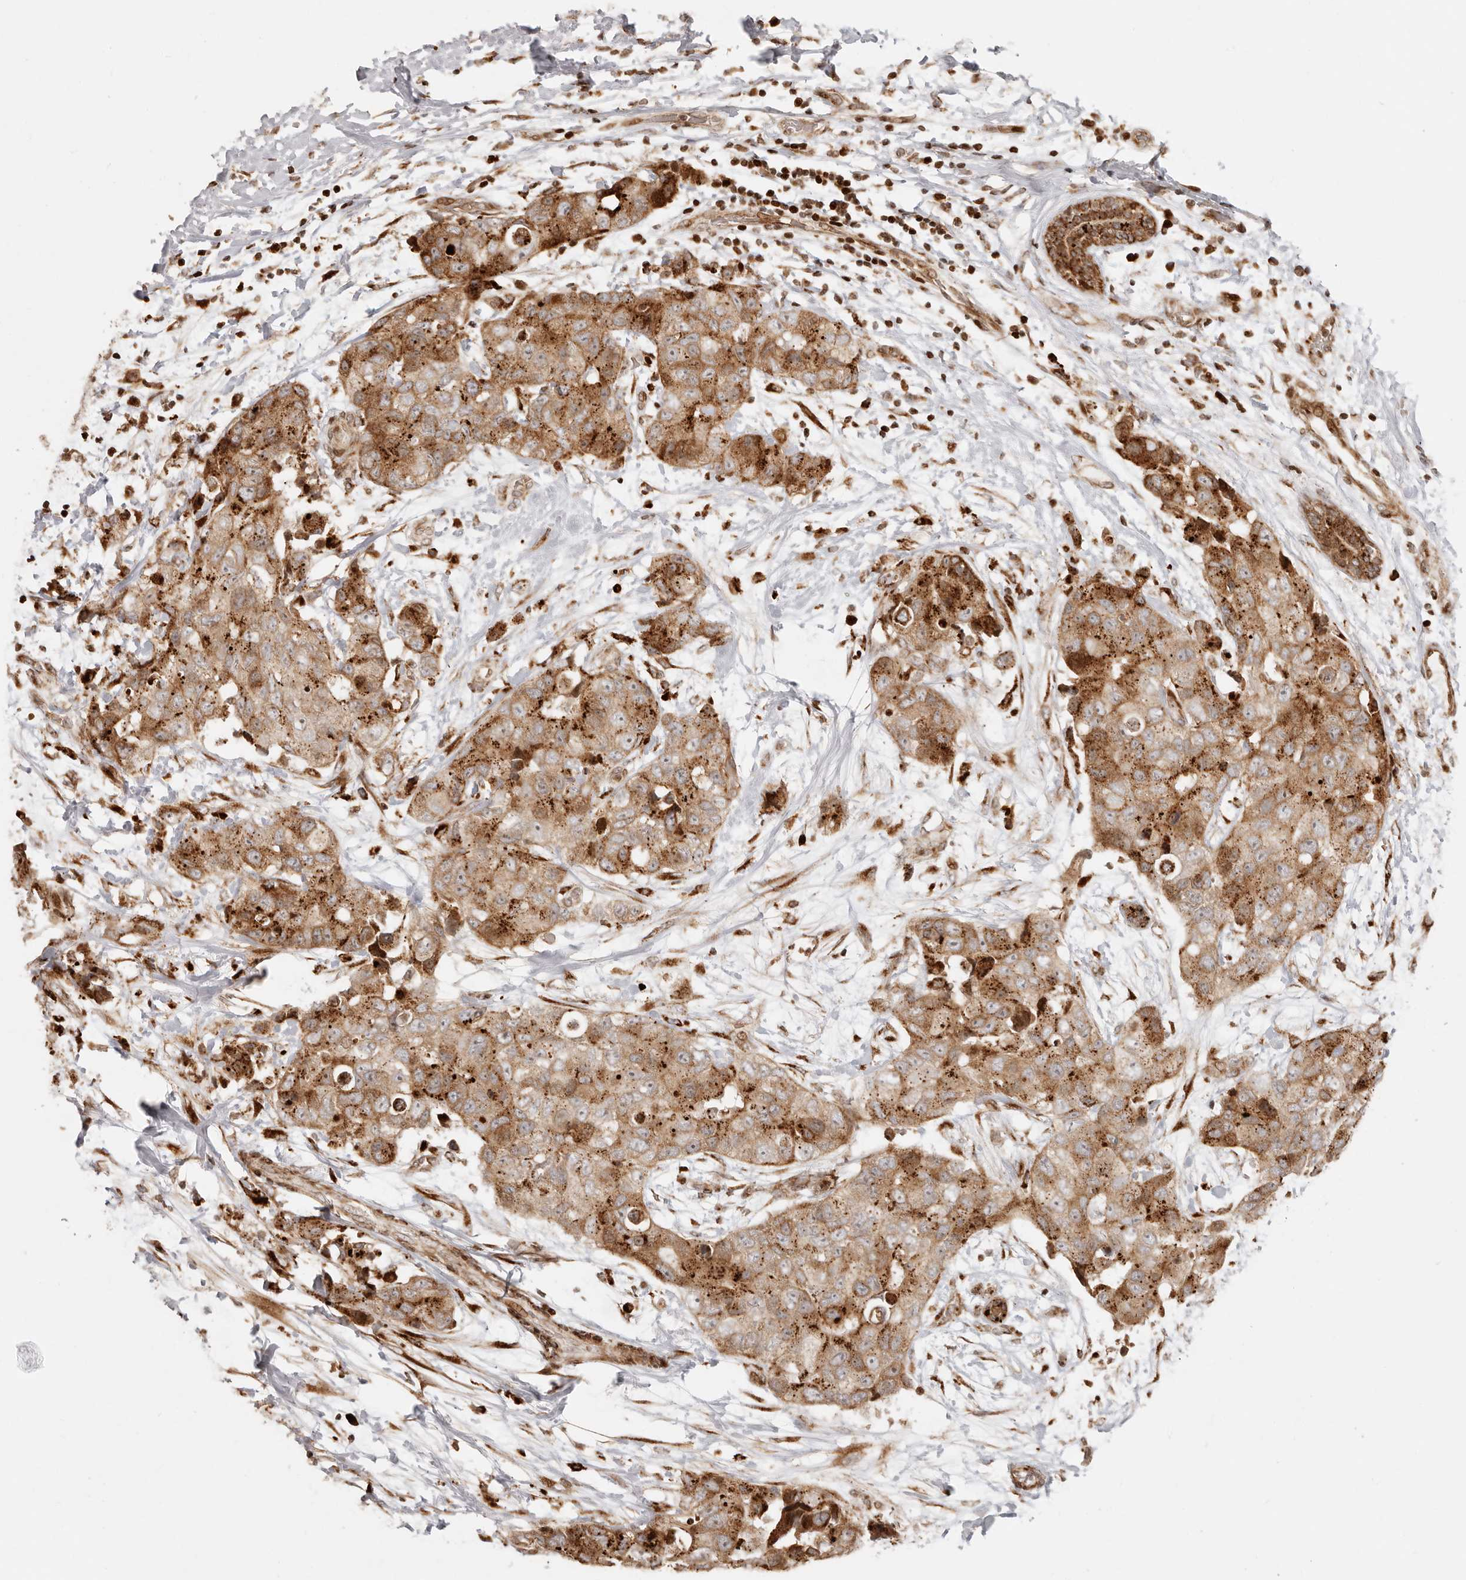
{"staining": {"intensity": "moderate", "quantity": ">75%", "location": "cytoplasmic/membranous"}, "tissue": "breast cancer", "cell_type": "Tumor cells", "image_type": "cancer", "snomed": [{"axis": "morphology", "description": "Duct carcinoma"}, {"axis": "topography", "description": "Breast"}], "caption": "Protein expression analysis of breast infiltrating ductal carcinoma reveals moderate cytoplasmic/membranous expression in about >75% of tumor cells.", "gene": "TRIM4", "patient": {"sex": "female", "age": 62}}